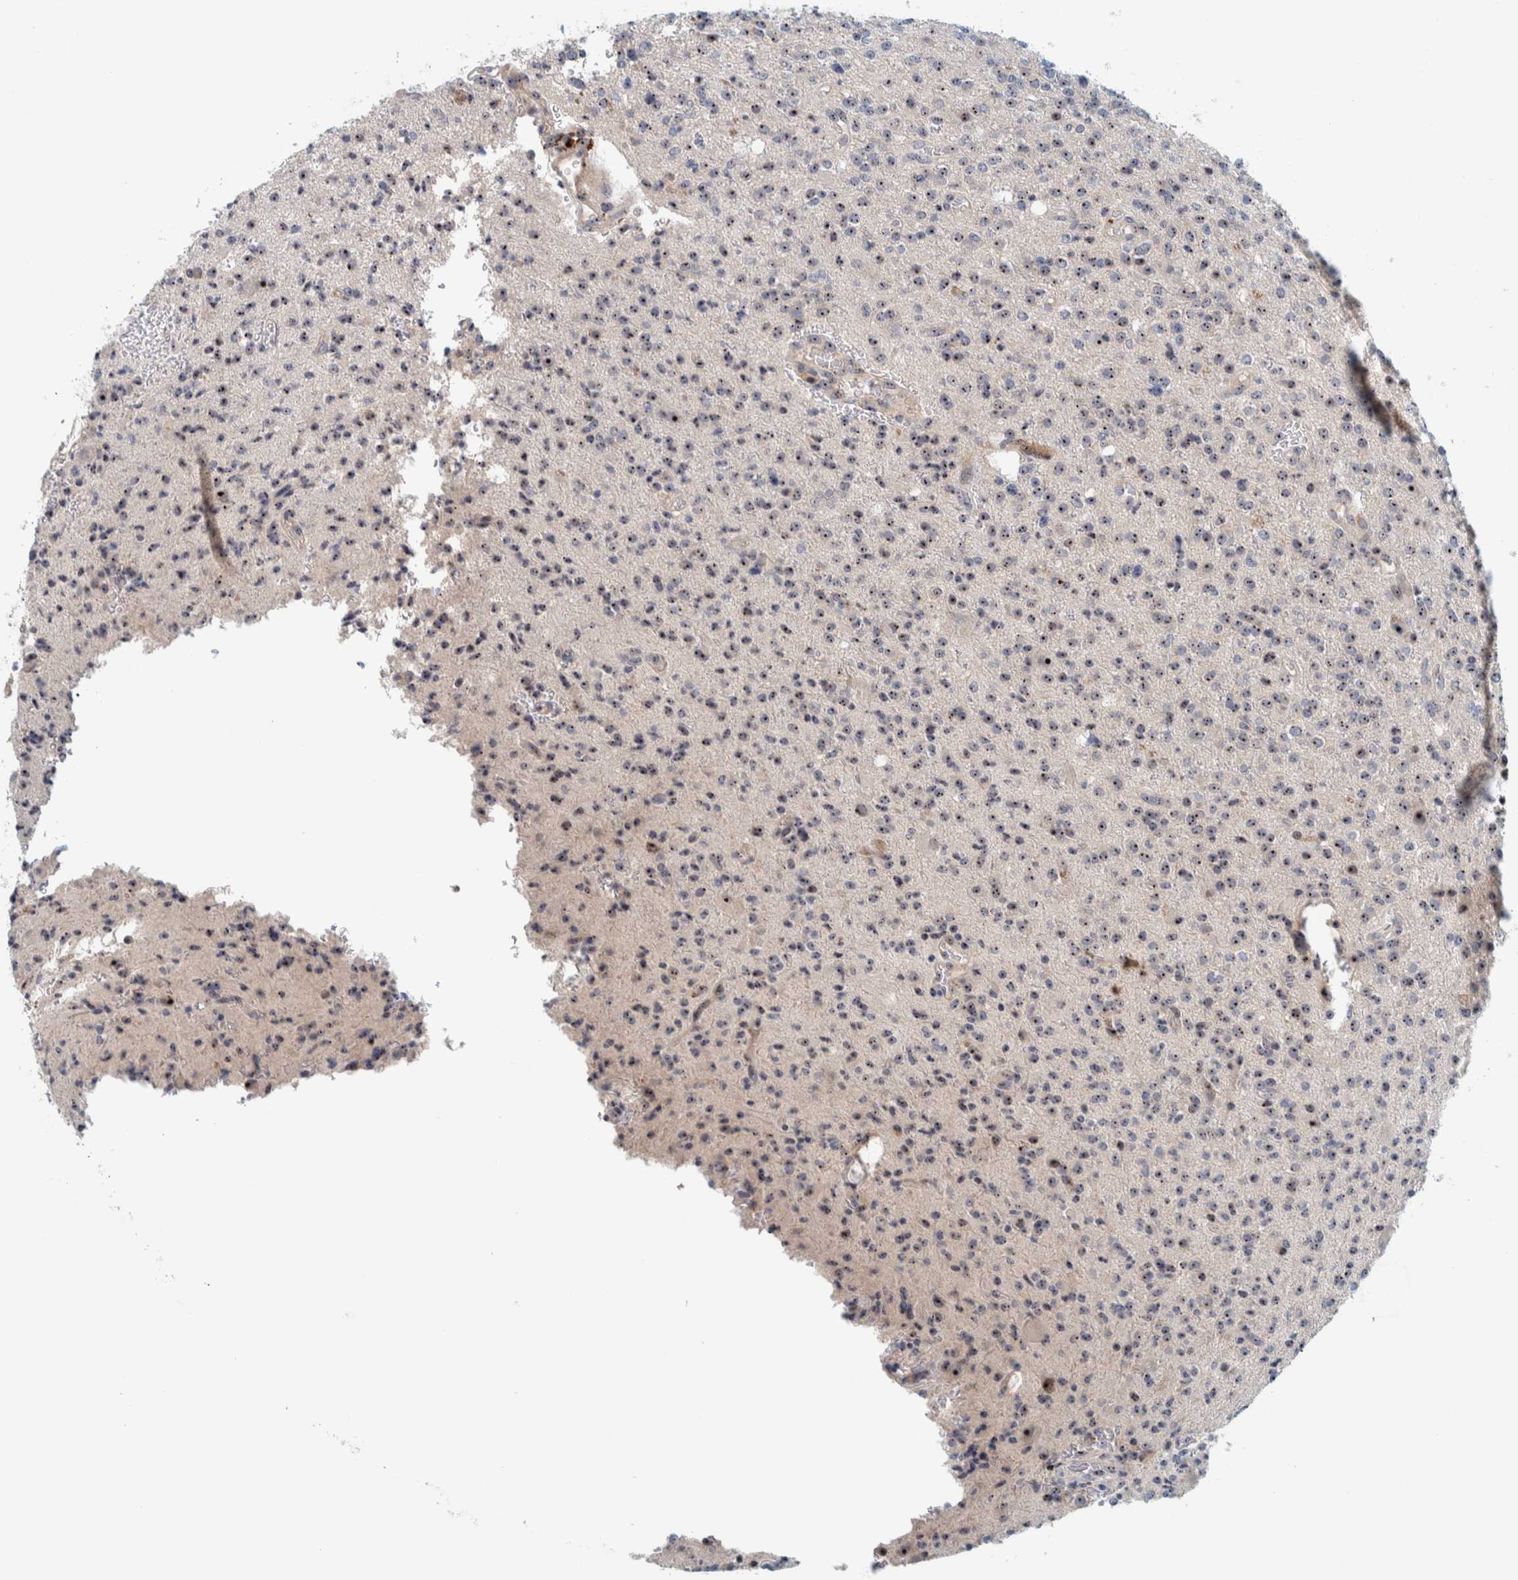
{"staining": {"intensity": "moderate", "quantity": ">75%", "location": "nuclear"}, "tissue": "glioma", "cell_type": "Tumor cells", "image_type": "cancer", "snomed": [{"axis": "morphology", "description": "Glioma, malignant, High grade"}, {"axis": "topography", "description": "Brain"}], "caption": "Tumor cells display moderate nuclear expression in about >75% of cells in glioma.", "gene": "NOL11", "patient": {"sex": "male", "age": 34}}